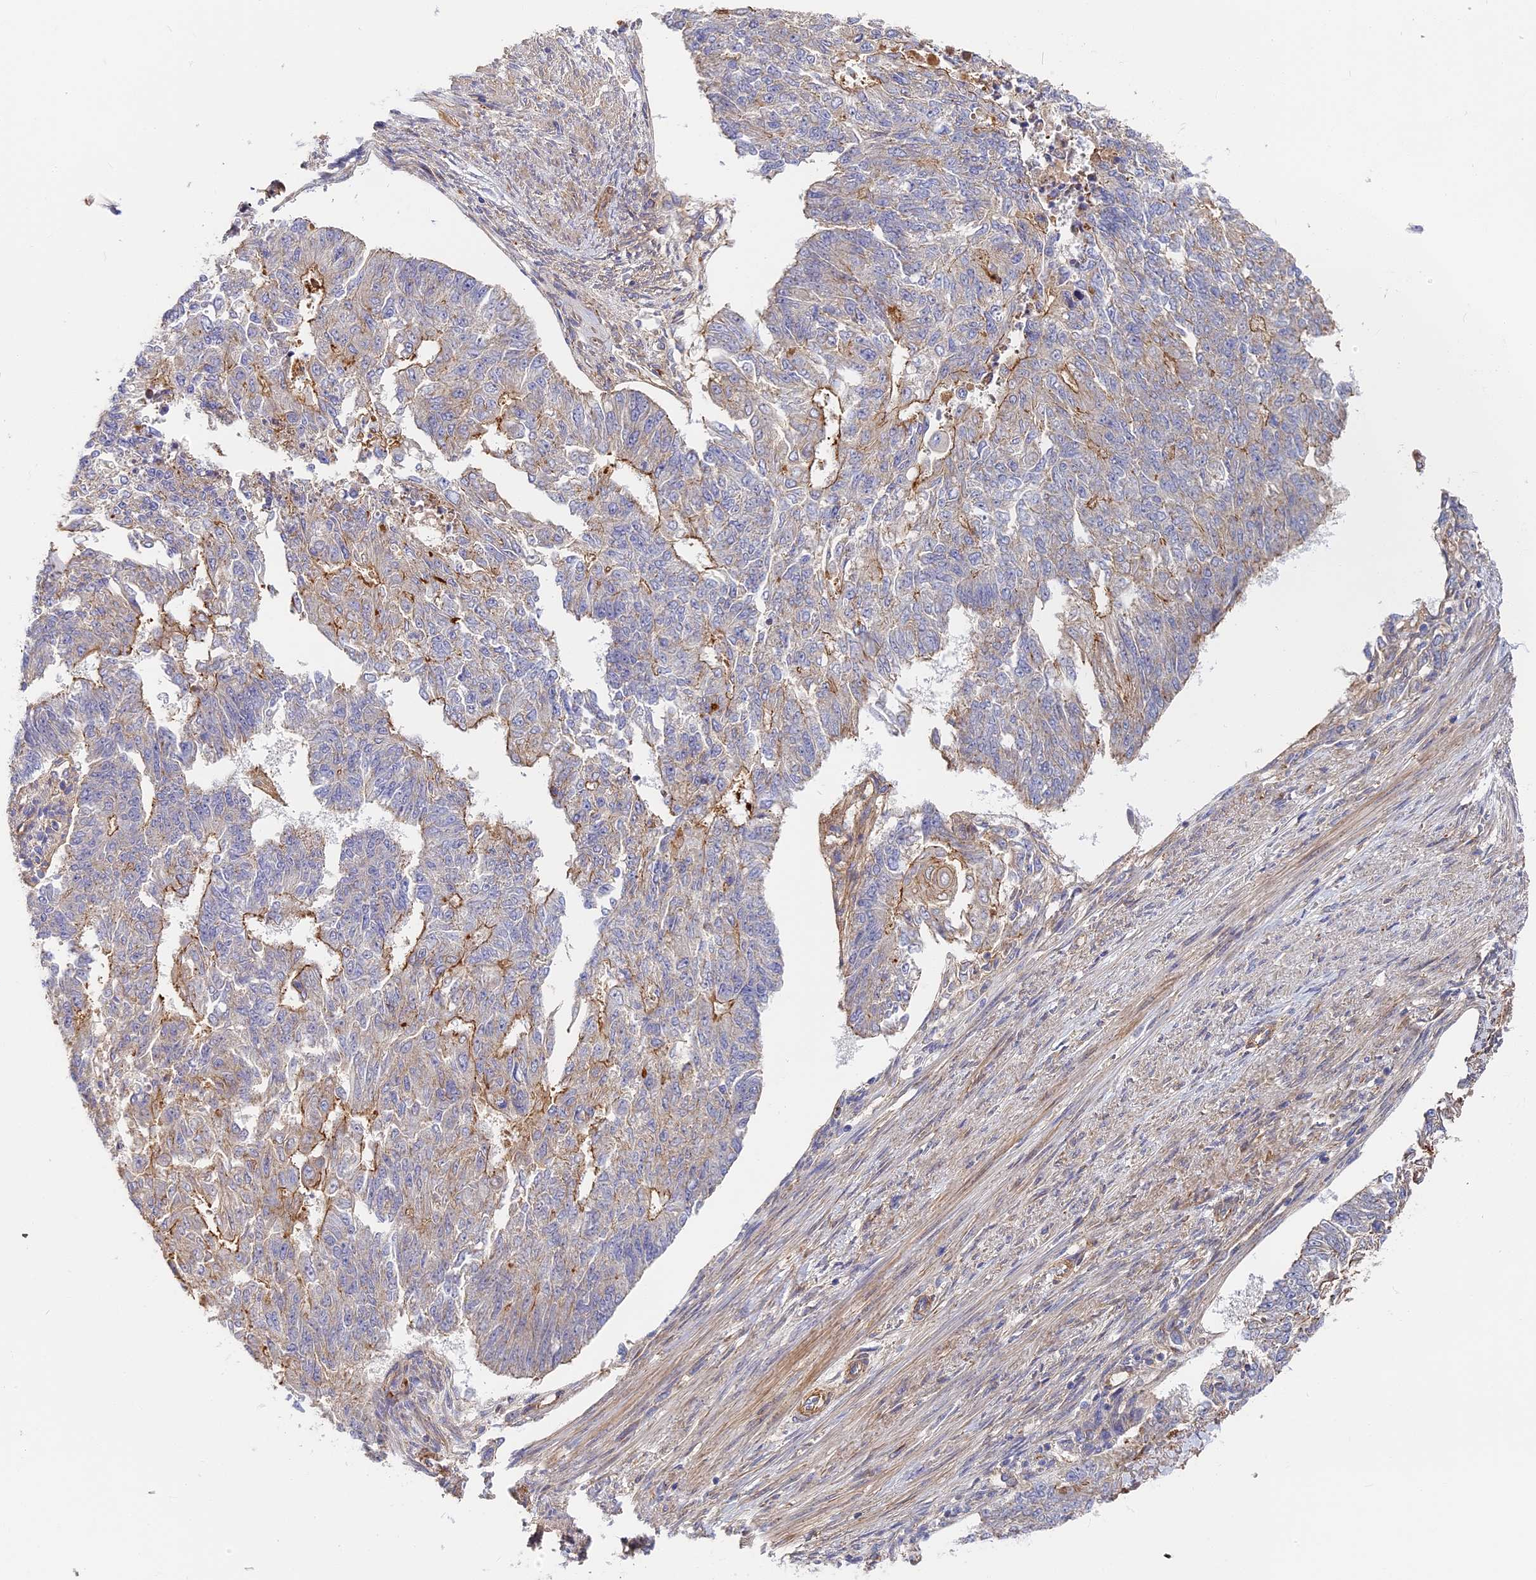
{"staining": {"intensity": "weak", "quantity": "<25%", "location": "cytoplasmic/membranous"}, "tissue": "endometrial cancer", "cell_type": "Tumor cells", "image_type": "cancer", "snomed": [{"axis": "morphology", "description": "Adenocarcinoma, NOS"}, {"axis": "topography", "description": "Endometrium"}], "caption": "Immunohistochemistry (IHC) of human endometrial adenocarcinoma exhibits no expression in tumor cells.", "gene": "MISP3", "patient": {"sex": "female", "age": 32}}